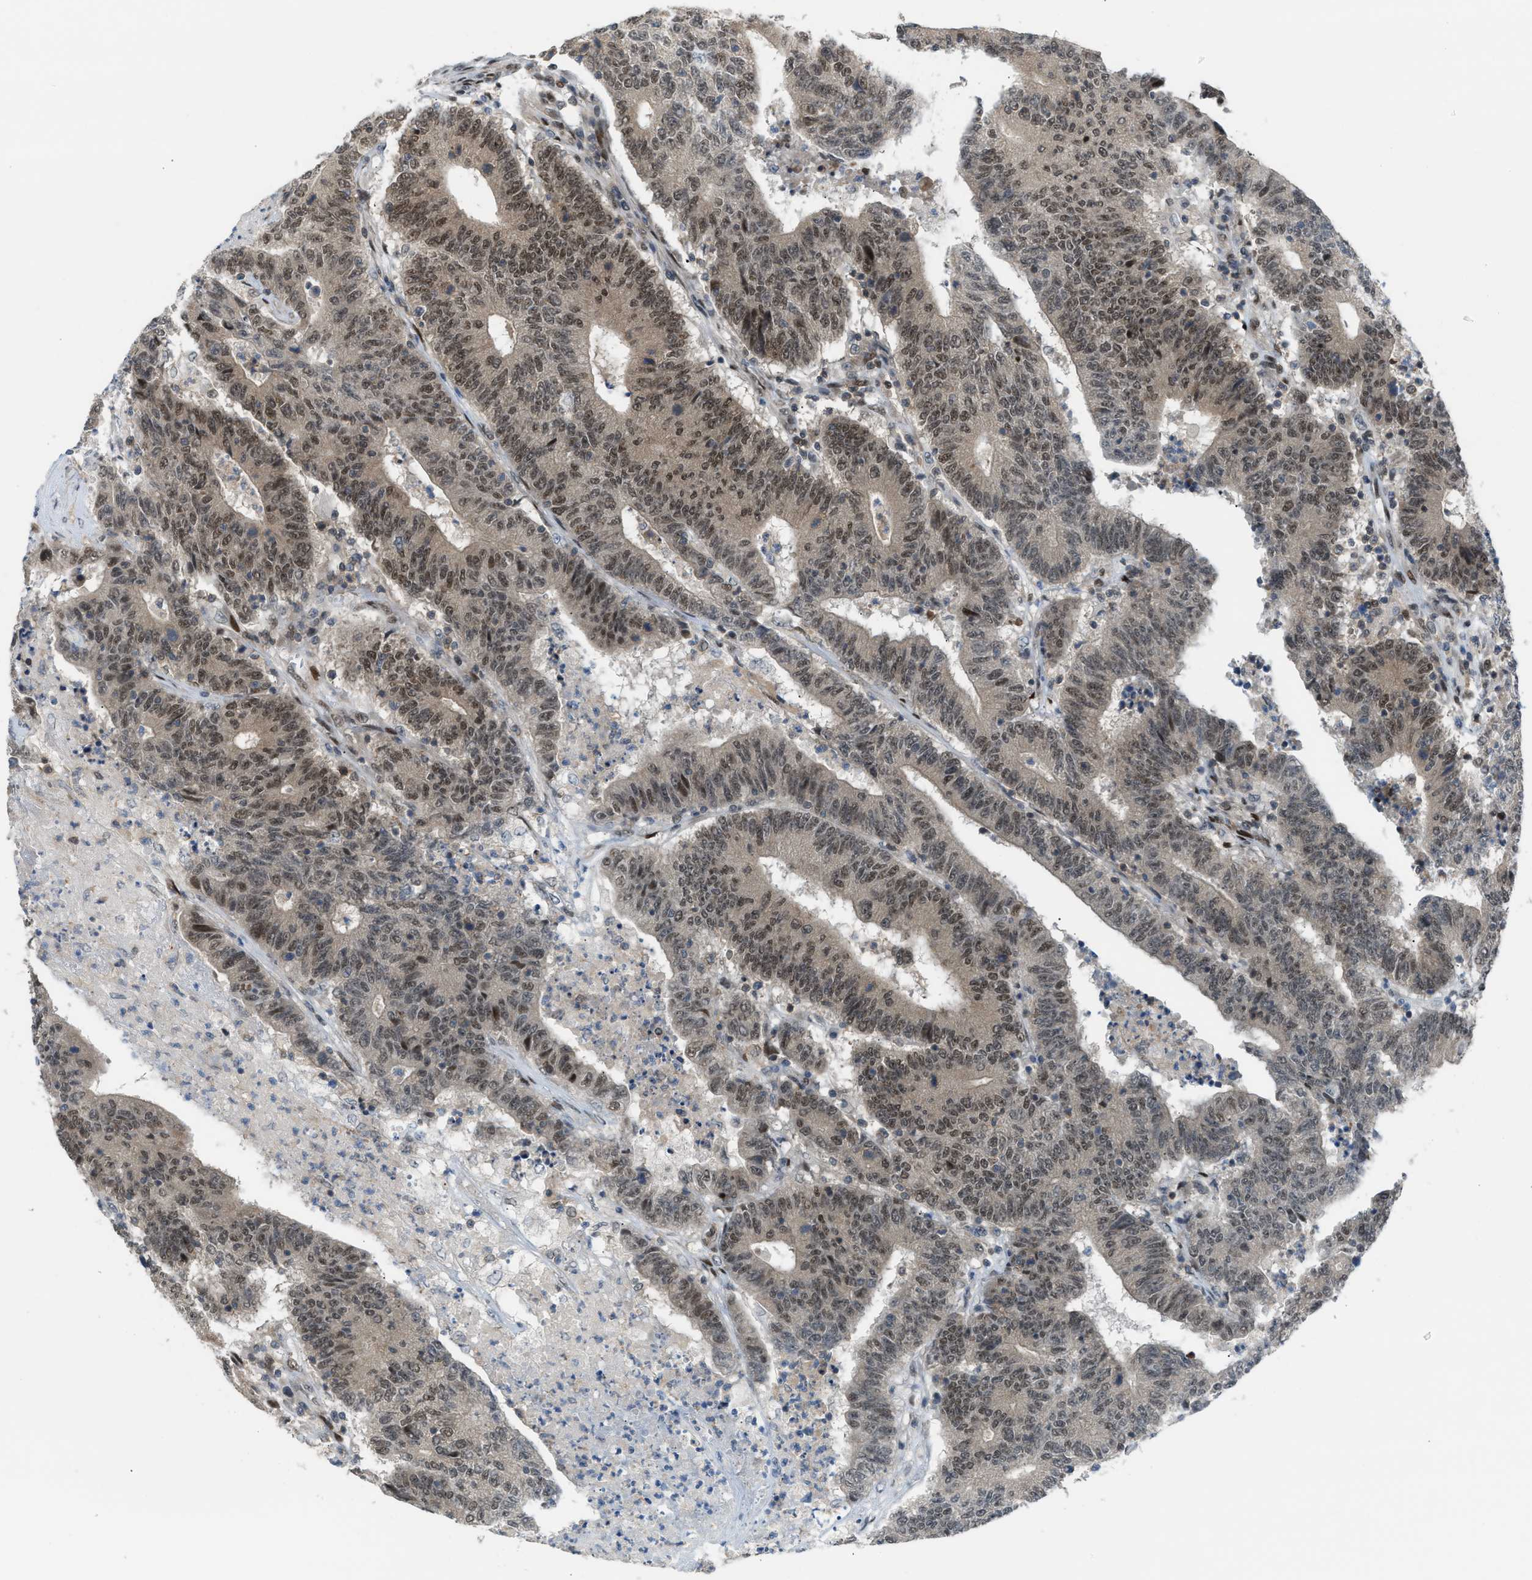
{"staining": {"intensity": "moderate", "quantity": ">75%", "location": "nuclear"}, "tissue": "colorectal cancer", "cell_type": "Tumor cells", "image_type": "cancer", "snomed": [{"axis": "morphology", "description": "Normal tissue, NOS"}, {"axis": "morphology", "description": "Adenocarcinoma, NOS"}, {"axis": "topography", "description": "Colon"}], "caption": "Adenocarcinoma (colorectal) stained with a brown dye demonstrates moderate nuclear positive positivity in about >75% of tumor cells.", "gene": "SSBP2", "patient": {"sex": "female", "age": 75}}